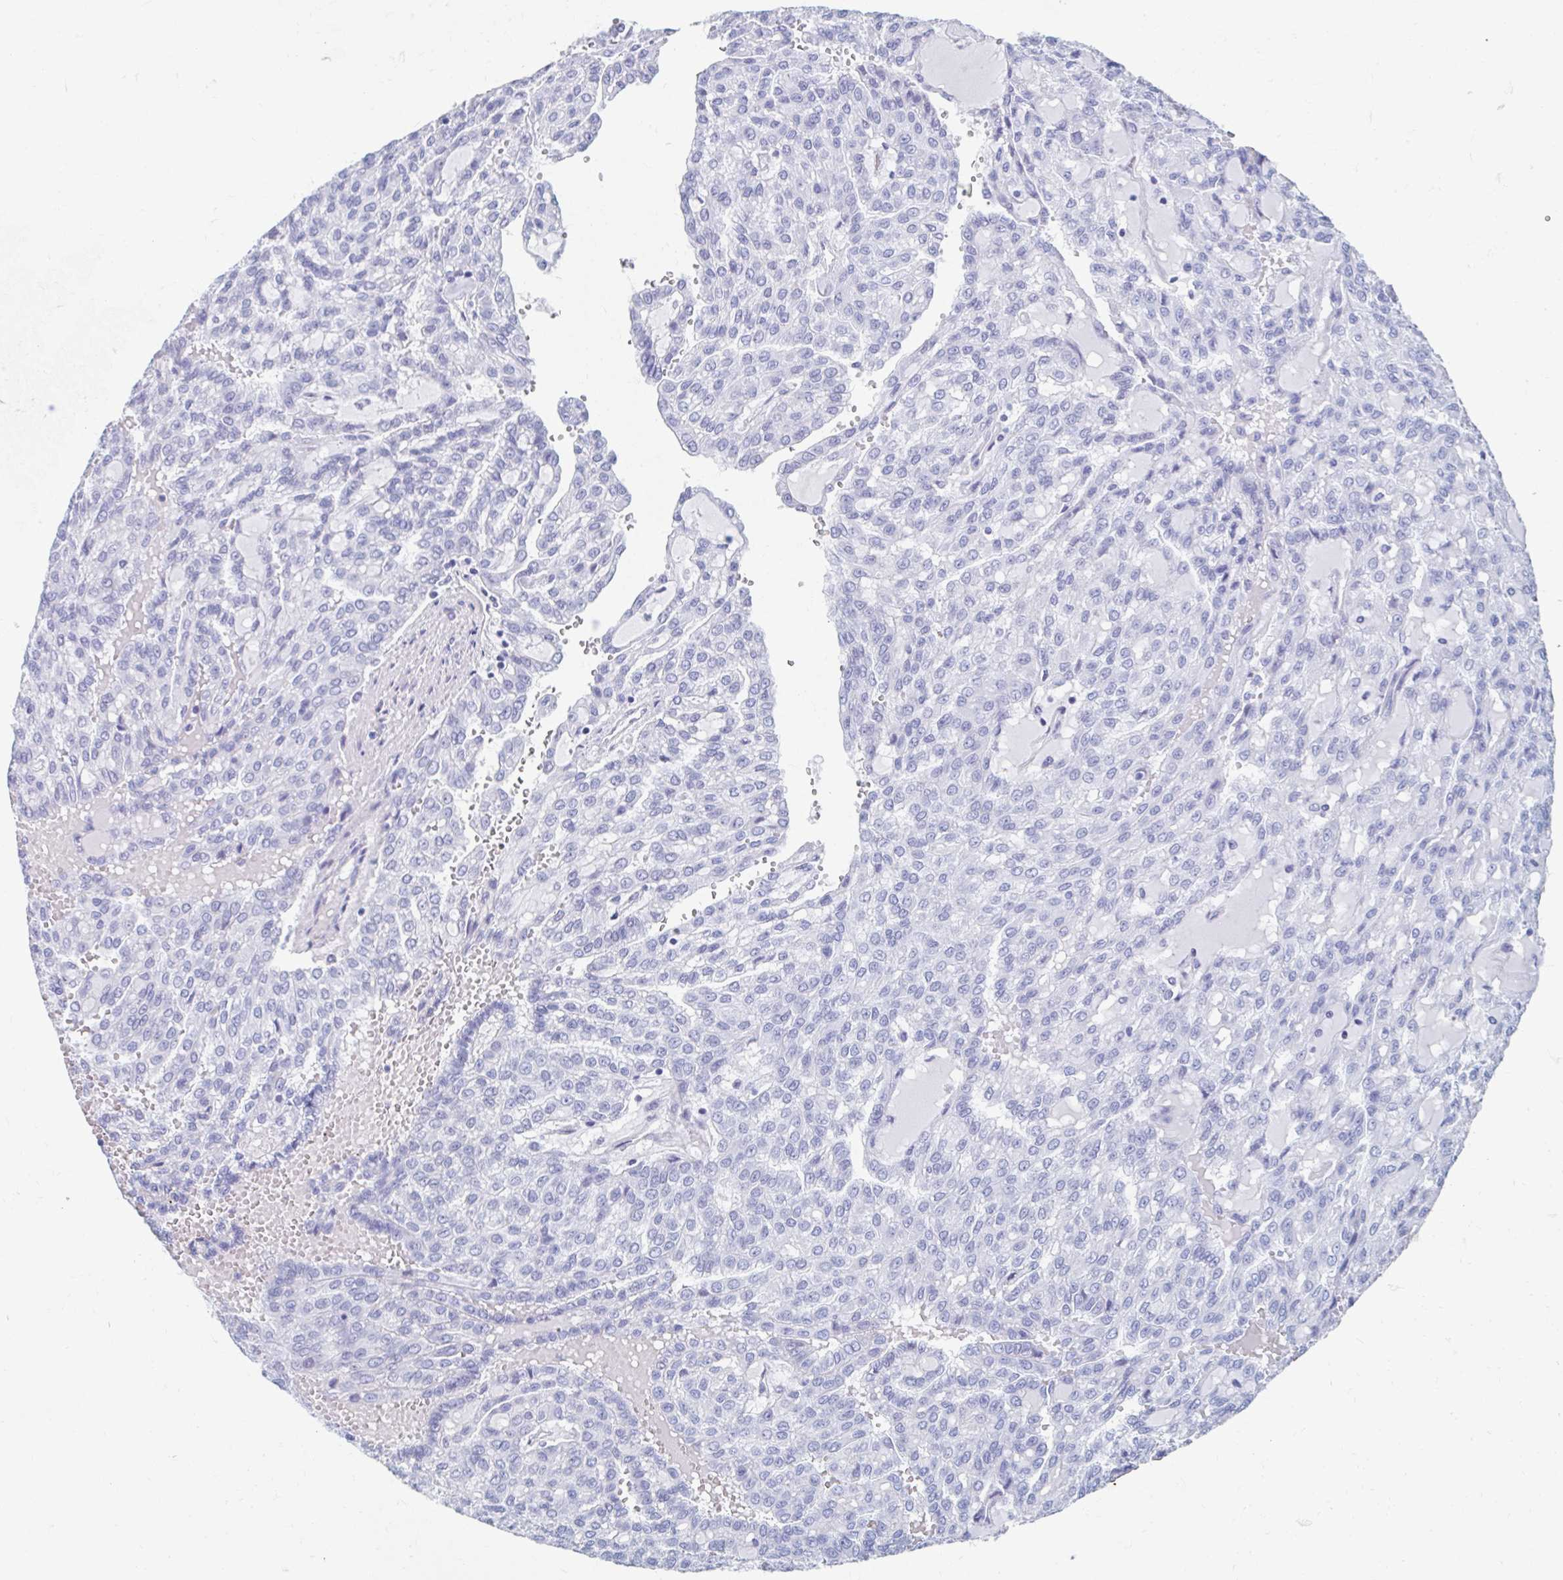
{"staining": {"intensity": "negative", "quantity": "none", "location": "none"}, "tissue": "renal cancer", "cell_type": "Tumor cells", "image_type": "cancer", "snomed": [{"axis": "morphology", "description": "Adenocarcinoma, NOS"}, {"axis": "topography", "description": "Kidney"}], "caption": "There is no significant positivity in tumor cells of renal cancer (adenocarcinoma). The staining was performed using DAB to visualize the protein expression in brown, while the nuclei were stained in blue with hematoxylin (Magnification: 20x).", "gene": "HDGFL1", "patient": {"sex": "male", "age": 63}}